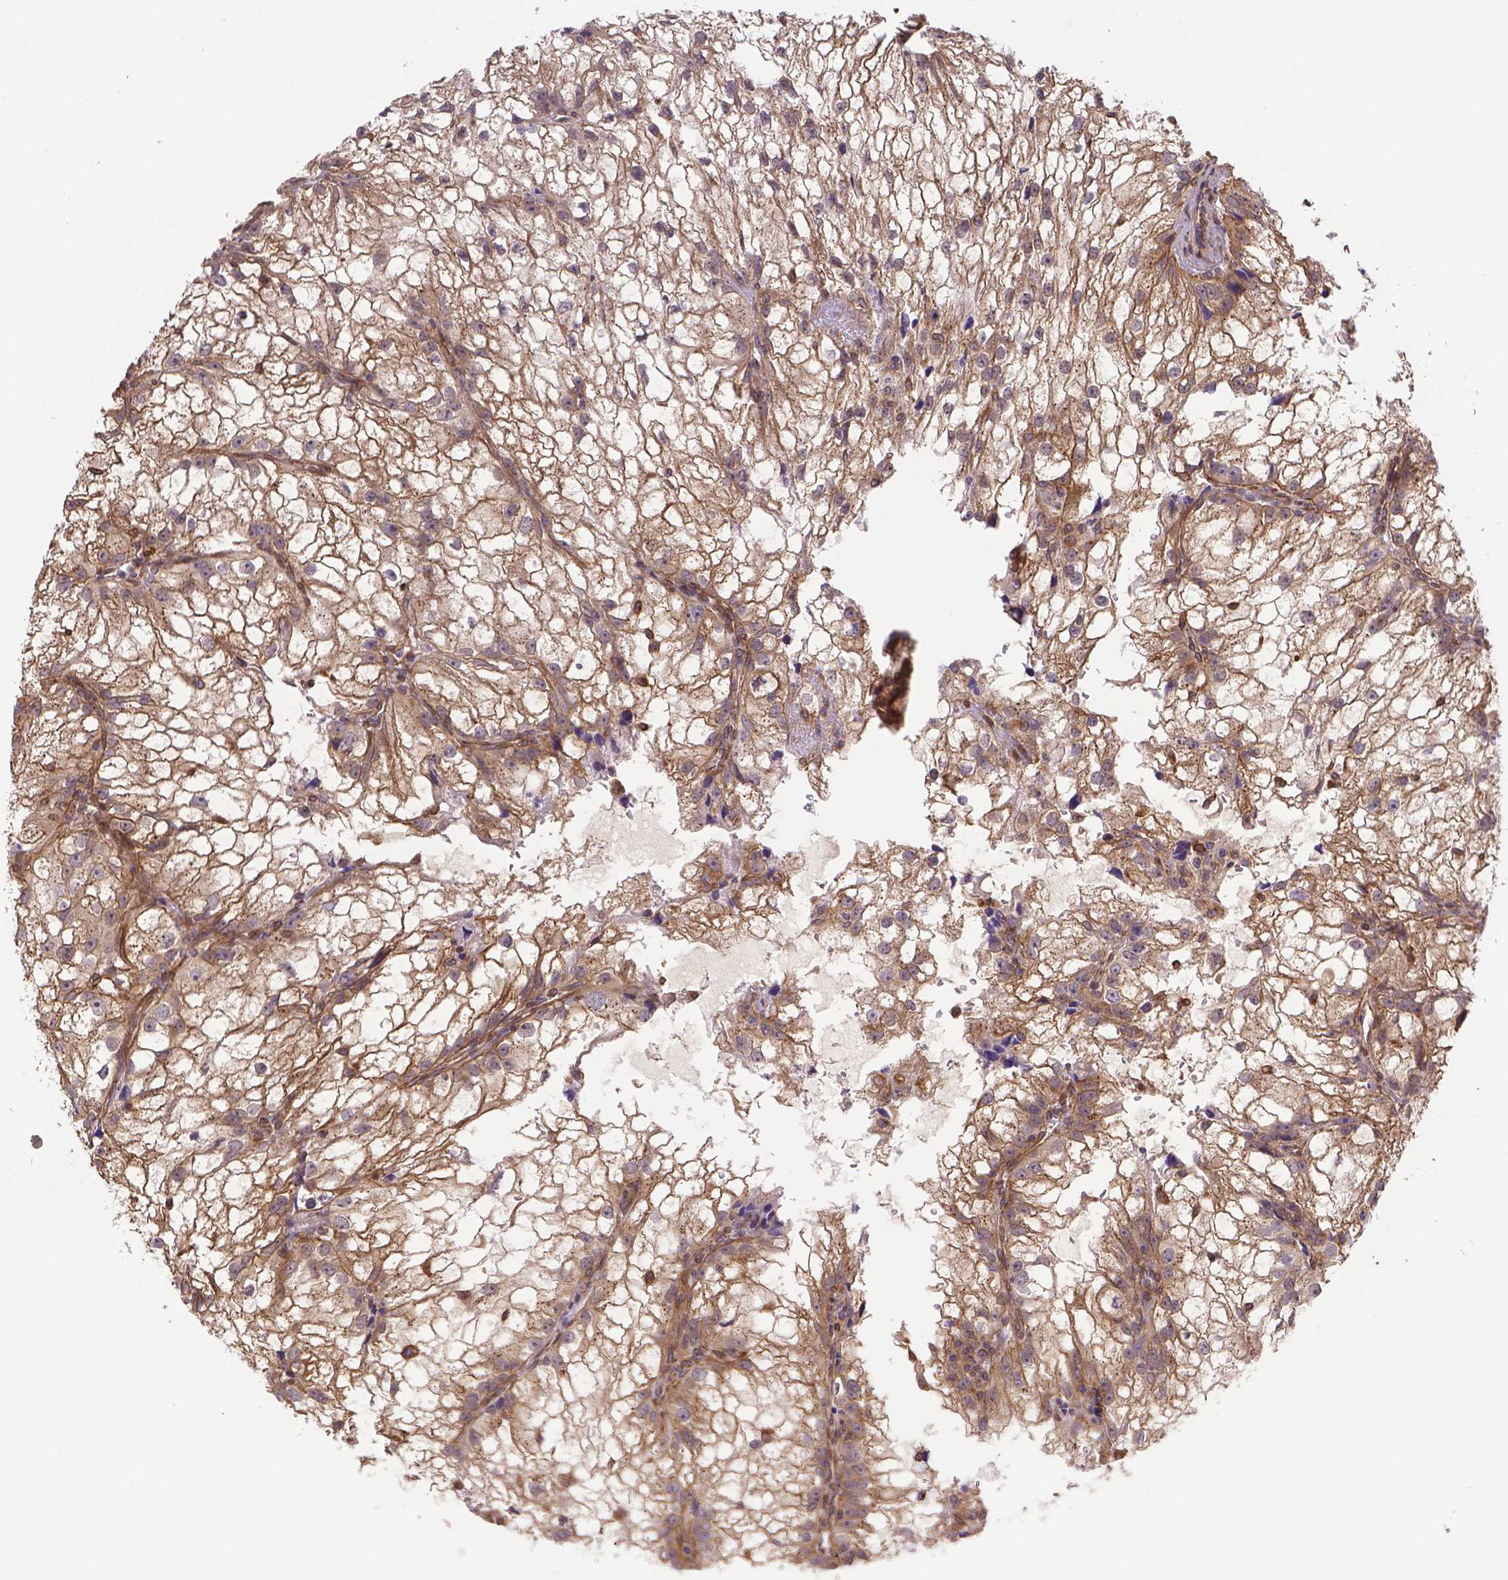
{"staining": {"intensity": "moderate", "quantity": ">75%", "location": "cytoplasmic/membranous"}, "tissue": "renal cancer", "cell_type": "Tumor cells", "image_type": "cancer", "snomed": [{"axis": "morphology", "description": "Adenocarcinoma, NOS"}, {"axis": "topography", "description": "Kidney"}], "caption": "Immunohistochemistry (DAB (3,3'-diaminobenzidine)) staining of human renal adenocarcinoma demonstrates moderate cytoplasmic/membranous protein positivity in approximately >75% of tumor cells. Nuclei are stained in blue.", "gene": "YAP1", "patient": {"sex": "male", "age": 59}}